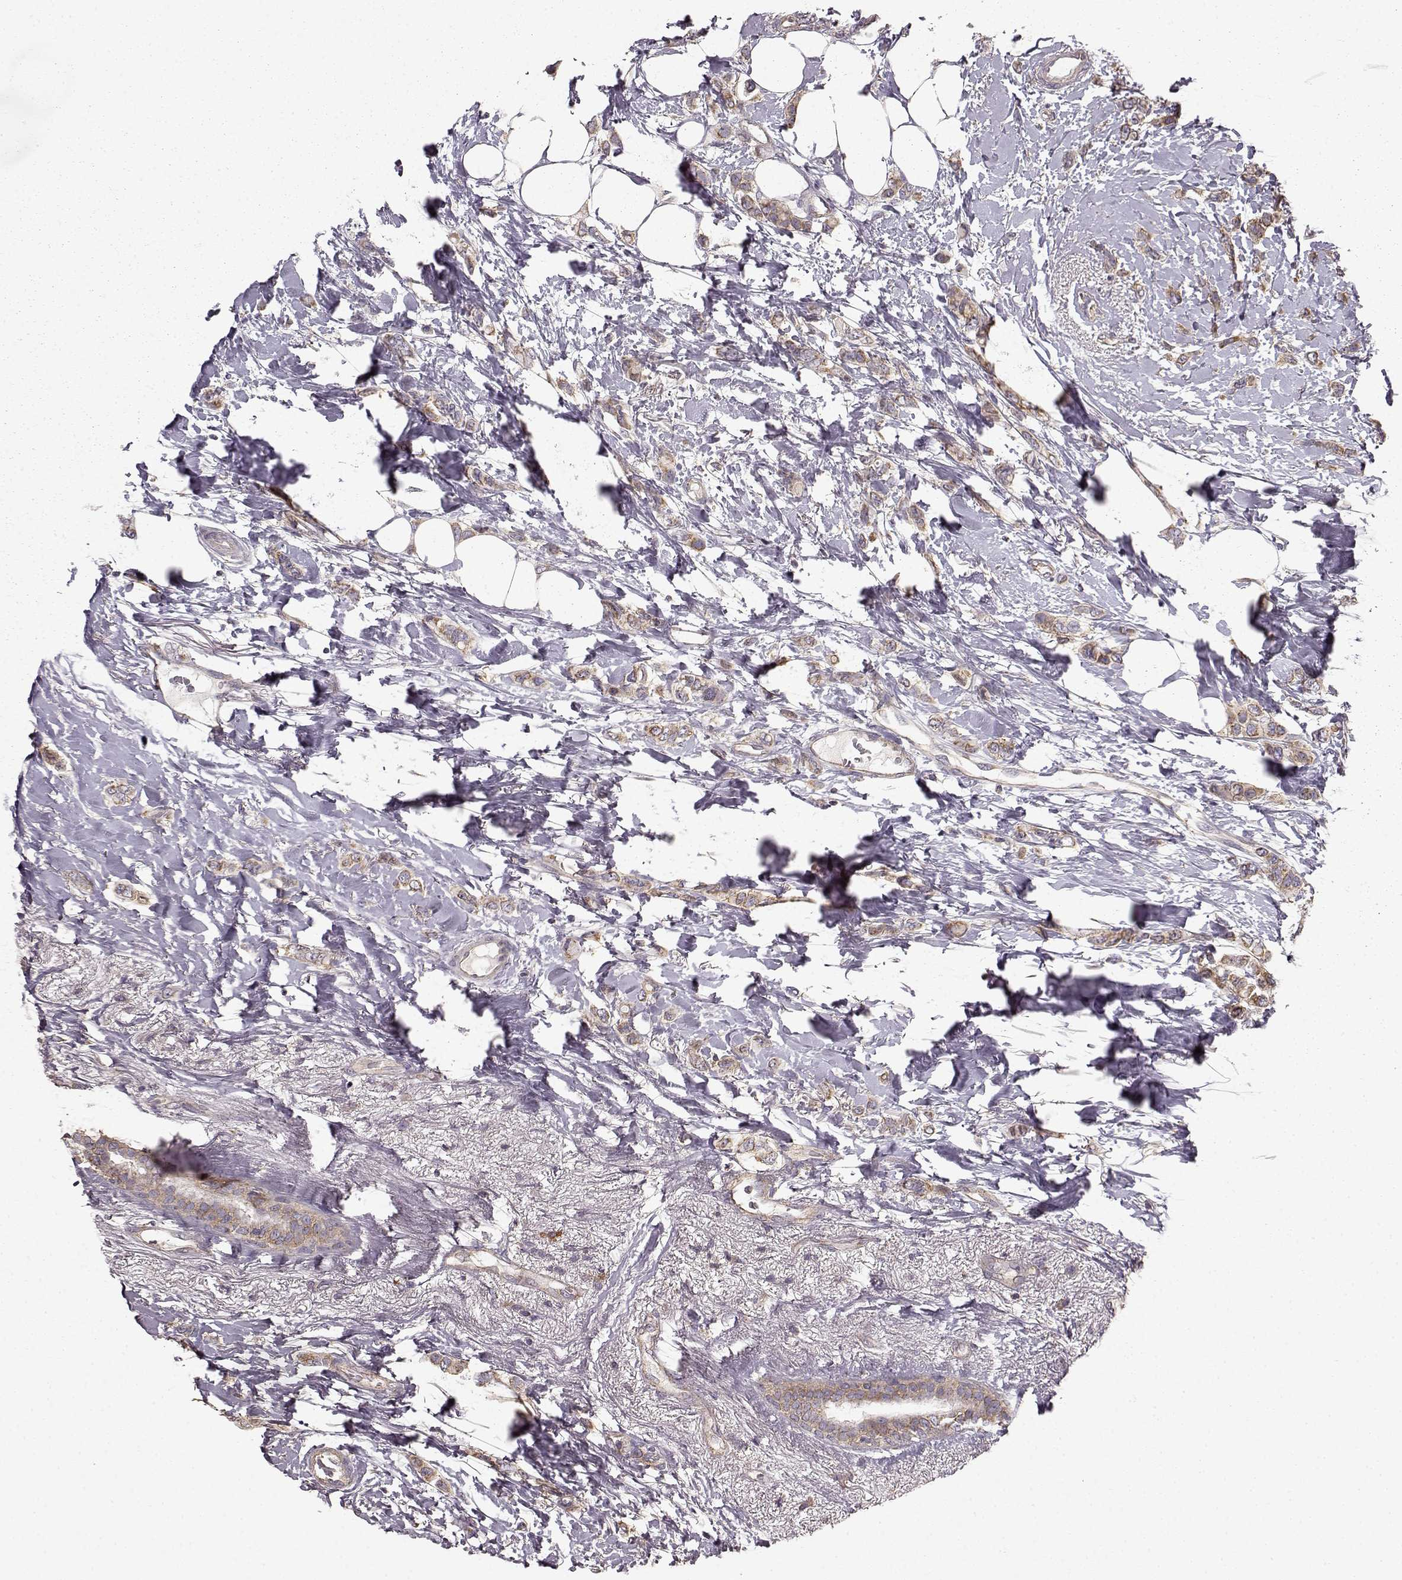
{"staining": {"intensity": "moderate", "quantity": ">75%", "location": "cytoplasmic/membranous"}, "tissue": "breast cancer", "cell_type": "Tumor cells", "image_type": "cancer", "snomed": [{"axis": "morphology", "description": "Lobular carcinoma"}, {"axis": "topography", "description": "Breast"}], "caption": "Brown immunohistochemical staining in breast lobular carcinoma reveals moderate cytoplasmic/membranous staining in approximately >75% of tumor cells. The protein of interest is shown in brown color, while the nuclei are stained blue.", "gene": "ERBB3", "patient": {"sex": "female", "age": 66}}